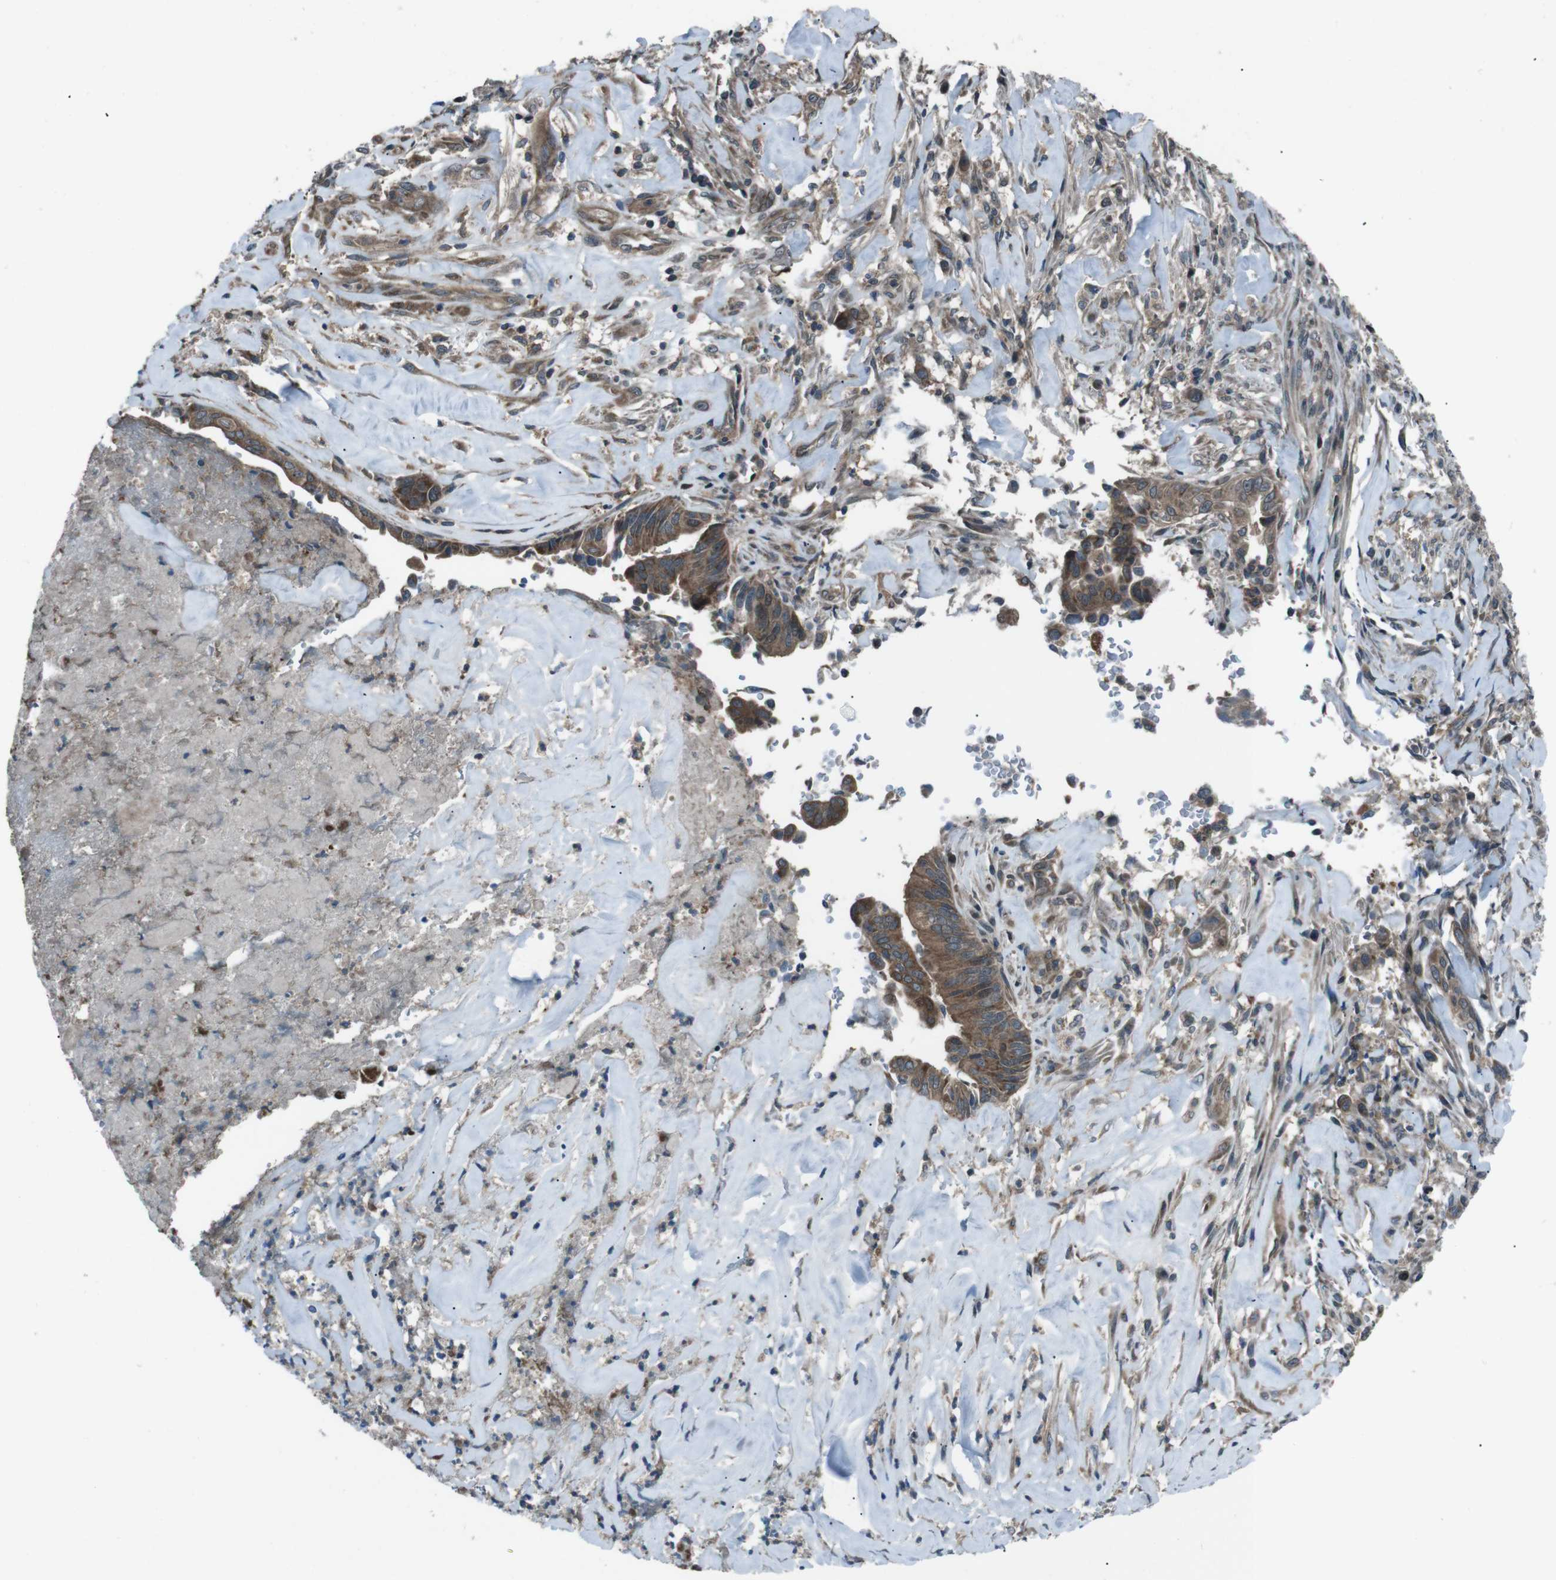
{"staining": {"intensity": "moderate", "quantity": ">75%", "location": "cytoplasmic/membranous"}, "tissue": "liver cancer", "cell_type": "Tumor cells", "image_type": "cancer", "snomed": [{"axis": "morphology", "description": "Cholangiocarcinoma"}, {"axis": "topography", "description": "Liver"}], "caption": "Immunohistochemistry (IHC) histopathology image of neoplastic tissue: human liver cancer stained using IHC shows medium levels of moderate protein expression localized specifically in the cytoplasmic/membranous of tumor cells, appearing as a cytoplasmic/membranous brown color.", "gene": "SLC27A4", "patient": {"sex": "female", "age": 67}}